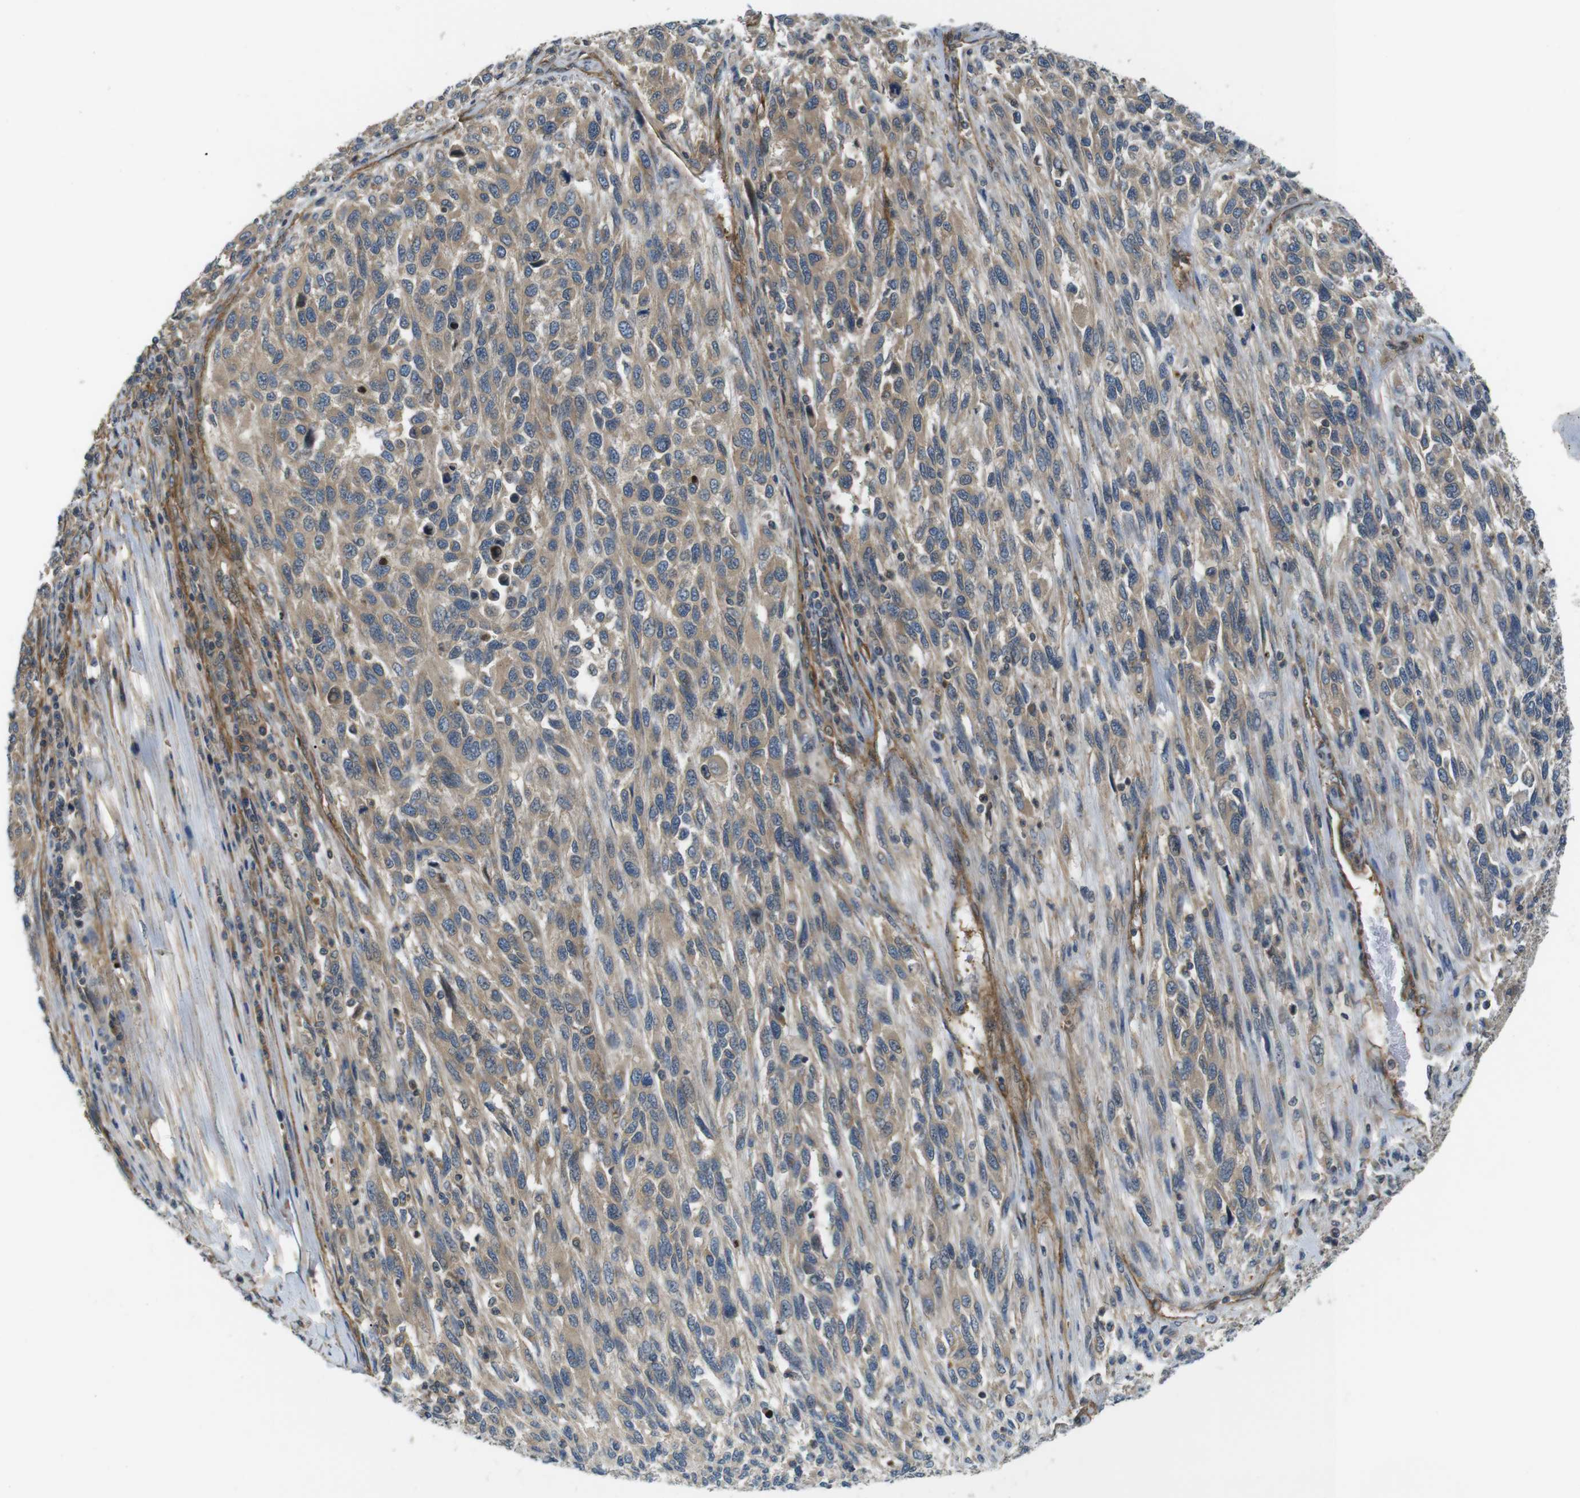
{"staining": {"intensity": "moderate", "quantity": ">75%", "location": "cytoplasmic/membranous"}, "tissue": "melanoma", "cell_type": "Tumor cells", "image_type": "cancer", "snomed": [{"axis": "morphology", "description": "Malignant melanoma, Metastatic site"}, {"axis": "topography", "description": "Lymph node"}], "caption": "A micrograph of human malignant melanoma (metastatic site) stained for a protein shows moderate cytoplasmic/membranous brown staining in tumor cells. The staining was performed using DAB (3,3'-diaminobenzidine), with brown indicating positive protein expression. Nuclei are stained blue with hematoxylin.", "gene": "TSC1", "patient": {"sex": "male", "age": 61}}